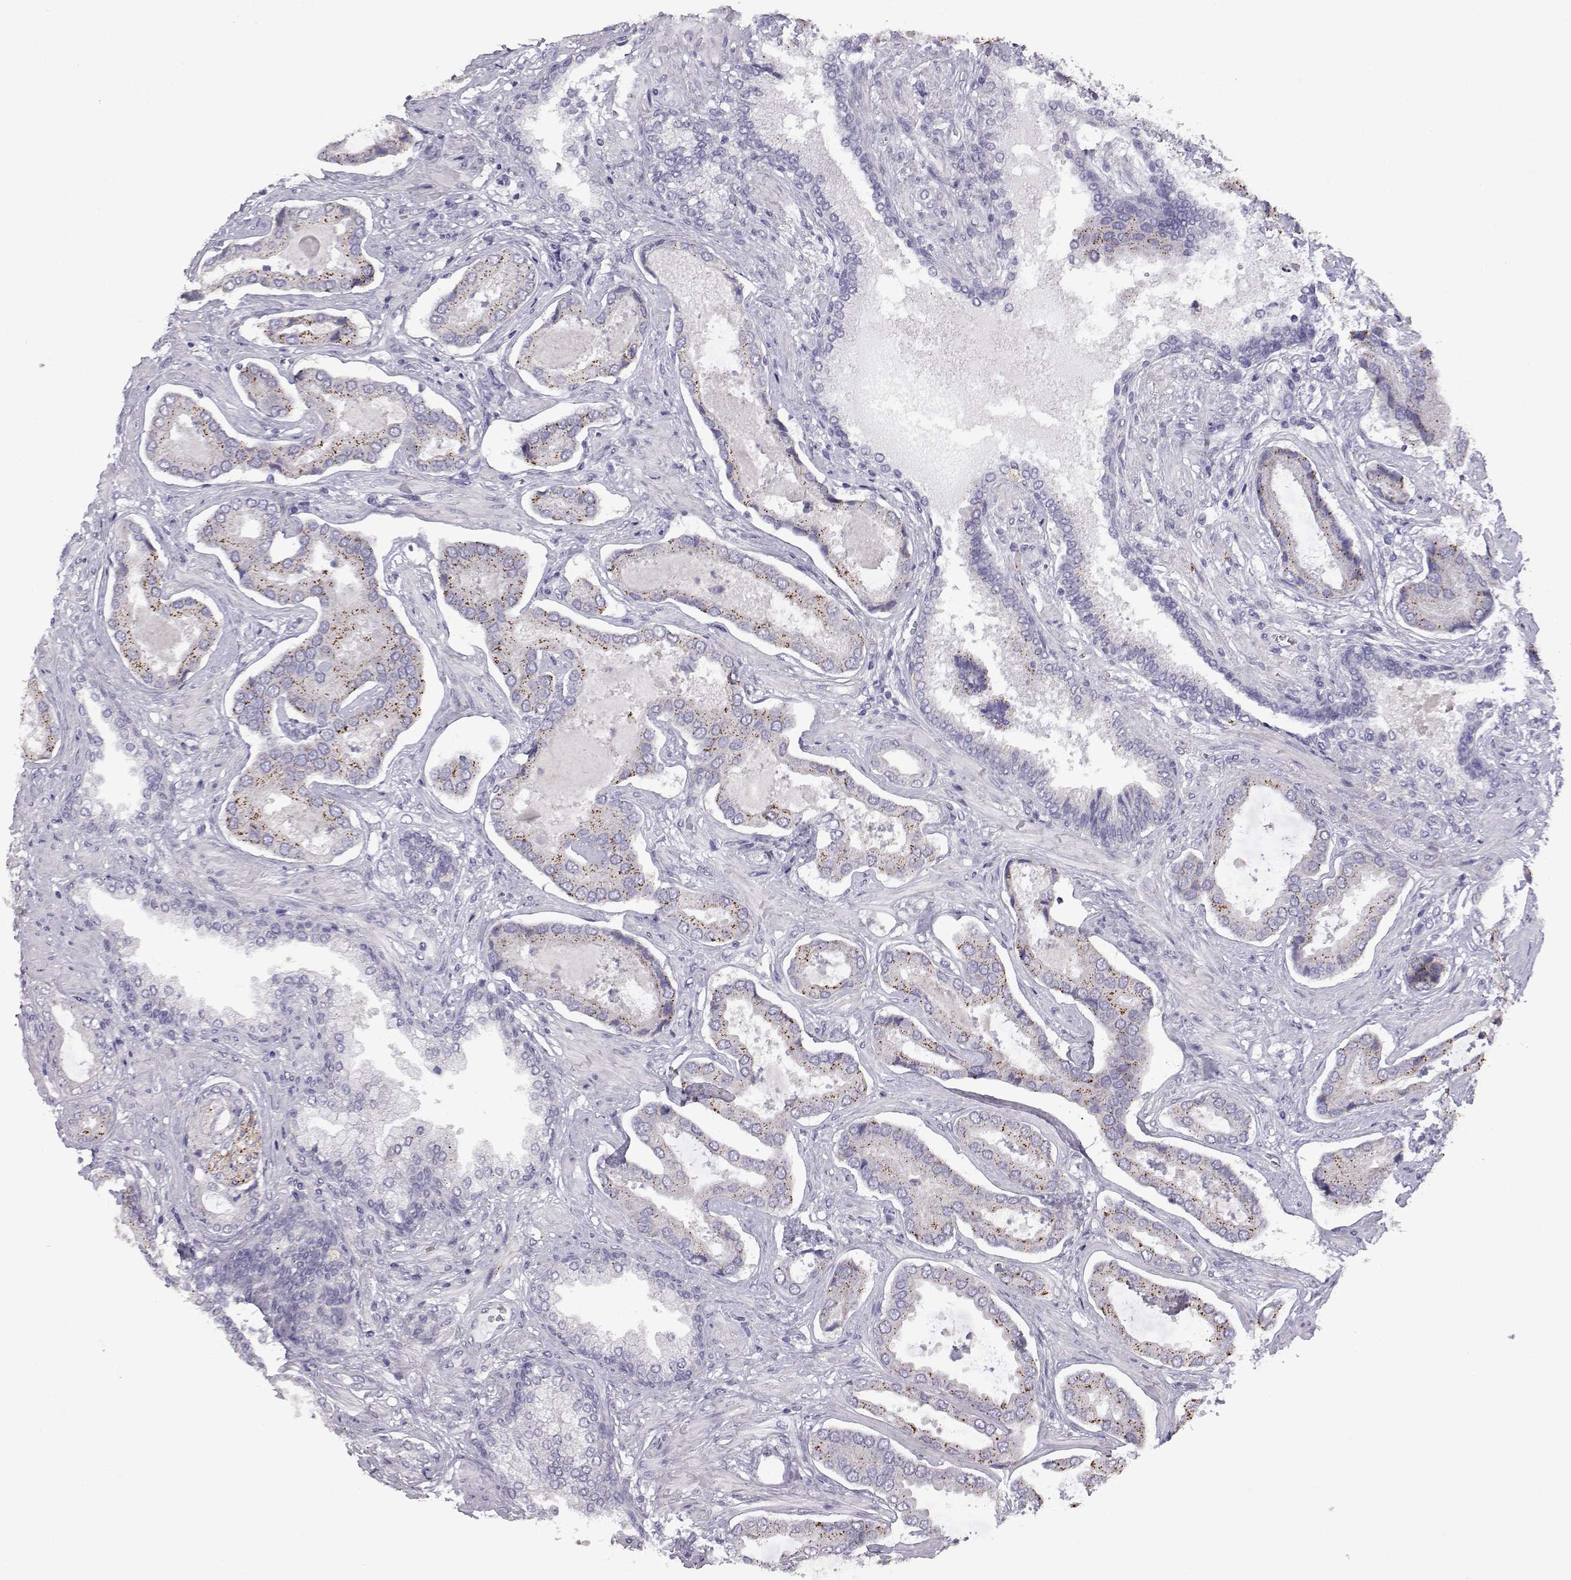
{"staining": {"intensity": "negative", "quantity": "none", "location": "none"}, "tissue": "prostate cancer", "cell_type": "Tumor cells", "image_type": "cancer", "snomed": [{"axis": "morphology", "description": "Adenocarcinoma, NOS"}, {"axis": "topography", "description": "Prostate"}], "caption": "DAB (3,3'-diaminobenzidine) immunohistochemical staining of prostate cancer (adenocarcinoma) displays no significant positivity in tumor cells.", "gene": "VGF", "patient": {"sex": "male", "age": 64}}